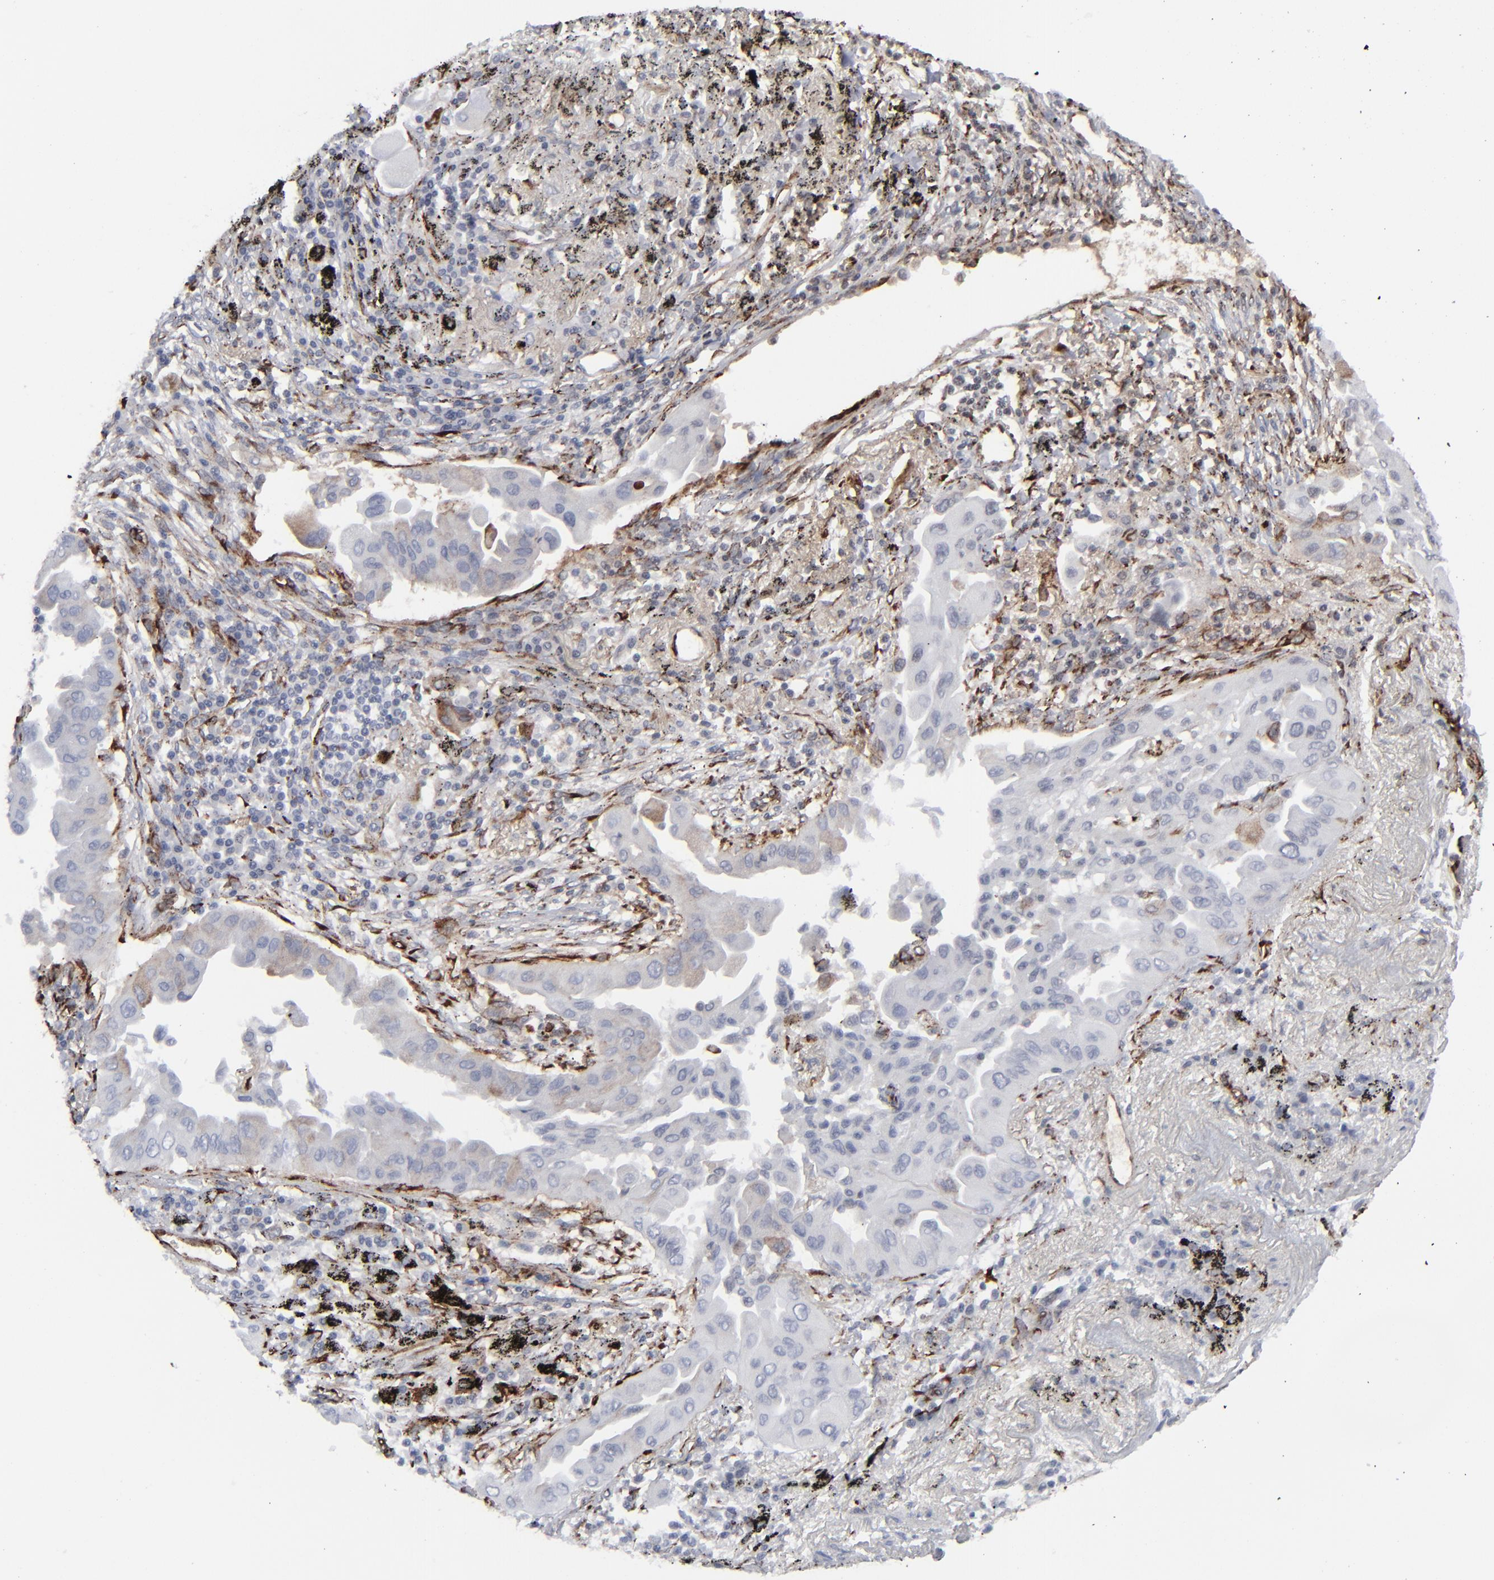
{"staining": {"intensity": "negative", "quantity": "none", "location": "none"}, "tissue": "lung cancer", "cell_type": "Tumor cells", "image_type": "cancer", "snomed": [{"axis": "morphology", "description": "Adenocarcinoma, NOS"}, {"axis": "topography", "description": "Lung"}], "caption": "High magnification brightfield microscopy of lung adenocarcinoma stained with DAB (brown) and counterstained with hematoxylin (blue): tumor cells show no significant positivity.", "gene": "SPARC", "patient": {"sex": "male", "age": 68}}